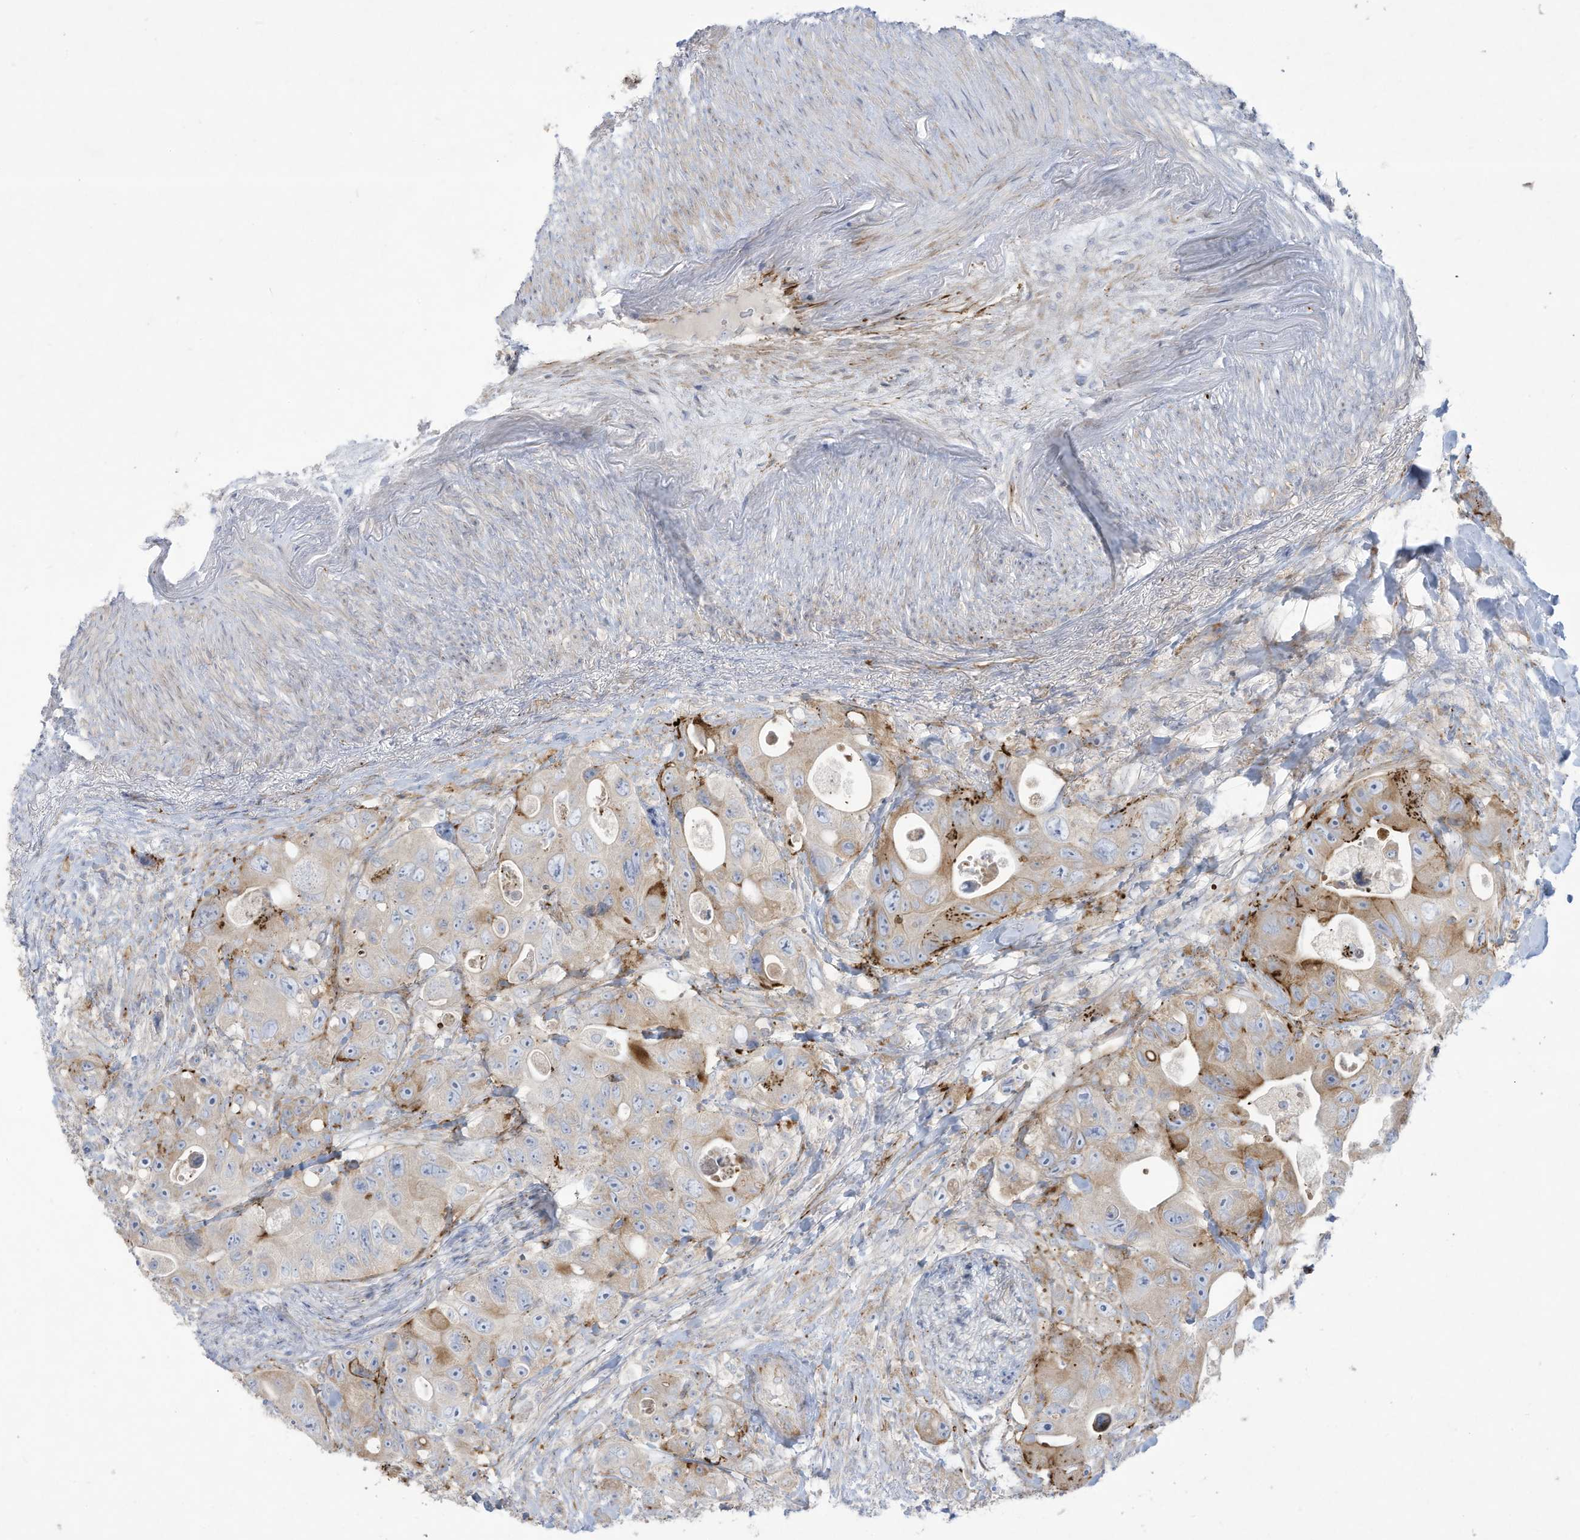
{"staining": {"intensity": "moderate", "quantity": "<25%", "location": "cytoplasmic/membranous"}, "tissue": "colorectal cancer", "cell_type": "Tumor cells", "image_type": "cancer", "snomed": [{"axis": "morphology", "description": "Adenocarcinoma, NOS"}, {"axis": "topography", "description": "Colon"}], "caption": "Protein analysis of colorectal cancer tissue shows moderate cytoplasmic/membranous staining in approximately <25% of tumor cells.", "gene": "THNSL2", "patient": {"sex": "female", "age": 46}}